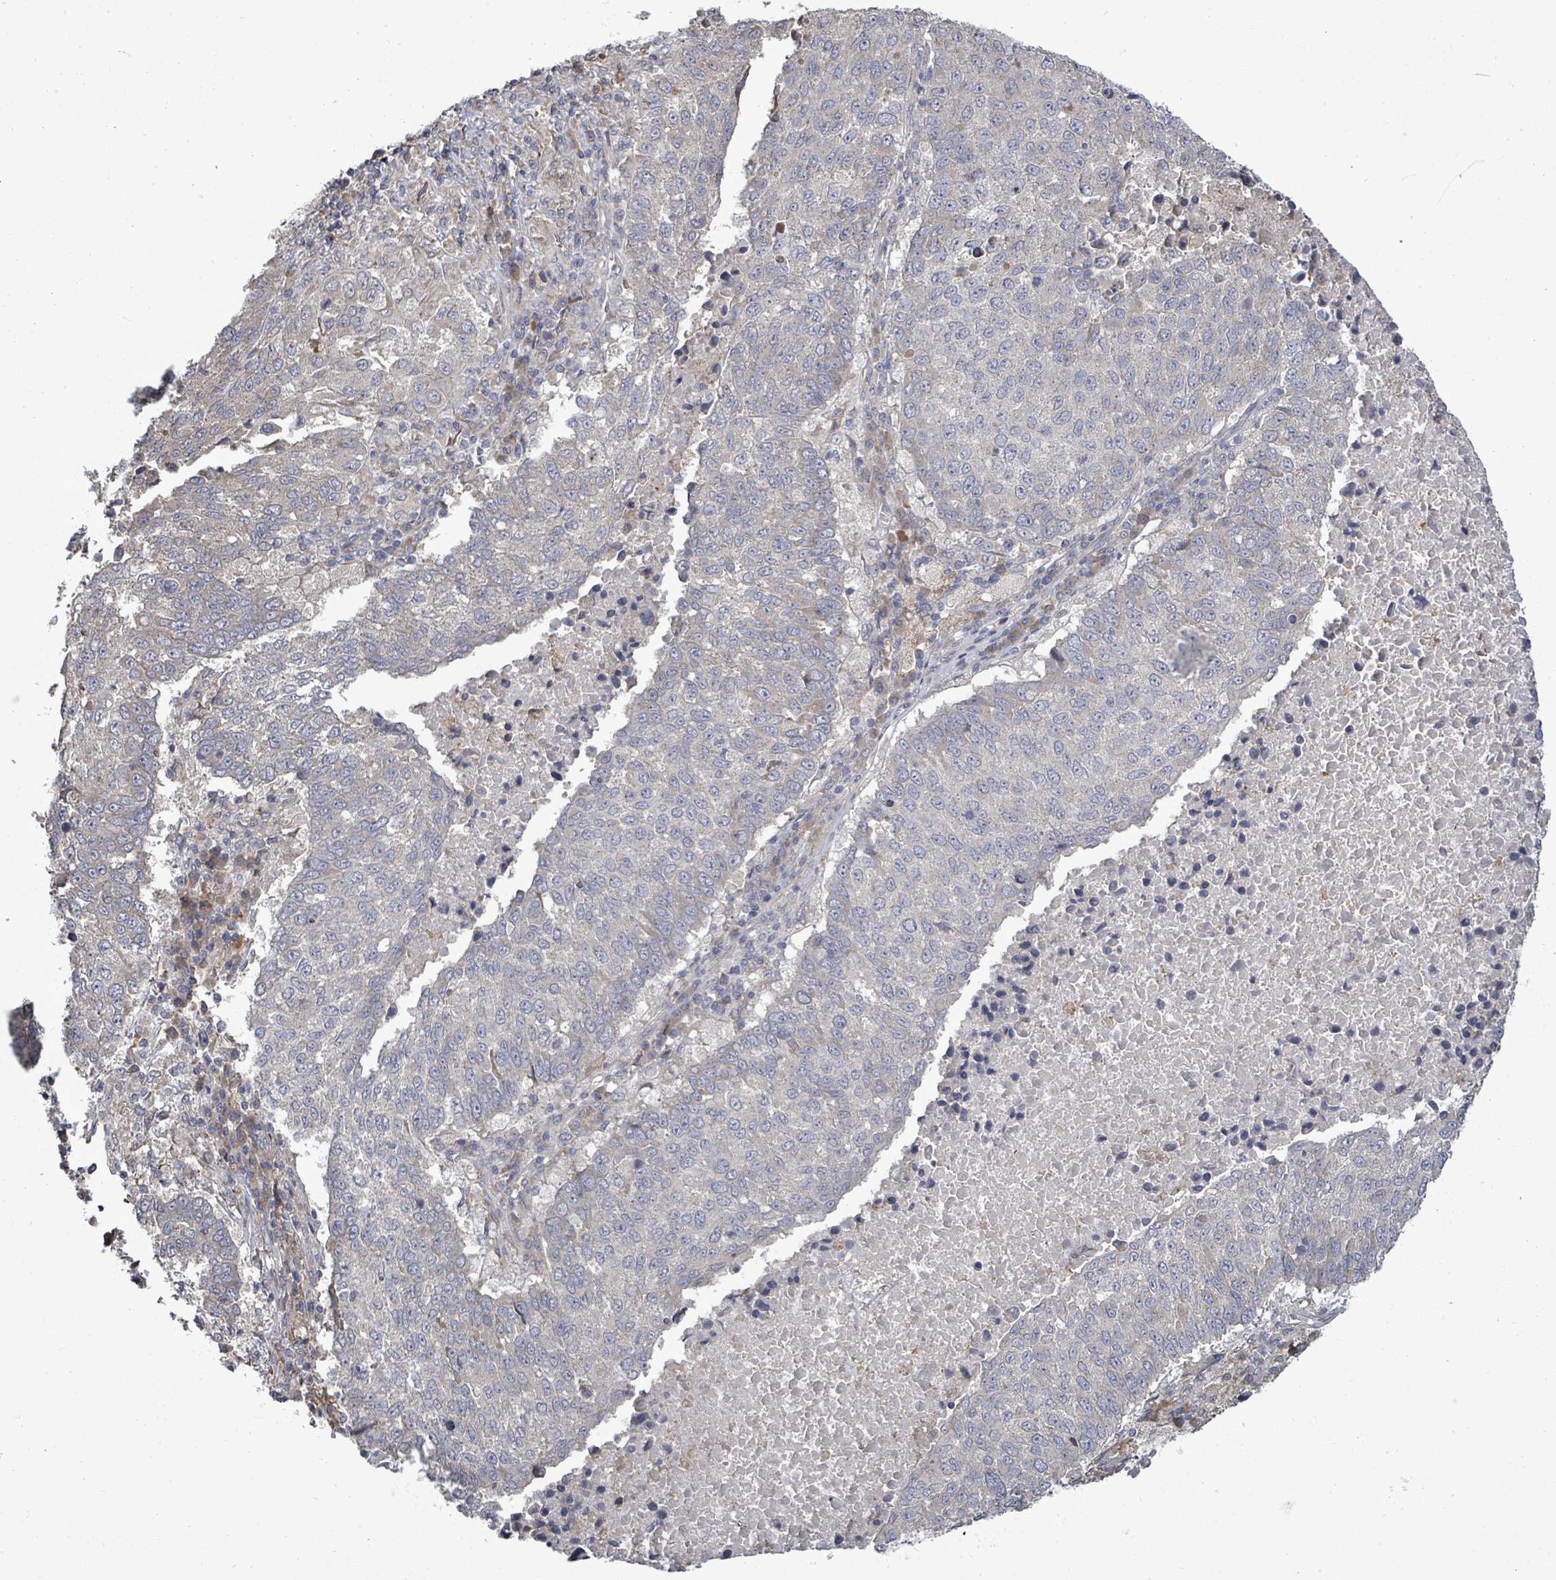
{"staining": {"intensity": "negative", "quantity": "none", "location": "none"}, "tissue": "lung cancer", "cell_type": "Tumor cells", "image_type": "cancer", "snomed": [{"axis": "morphology", "description": "Squamous cell carcinoma, NOS"}, {"axis": "topography", "description": "Lung"}], "caption": "Micrograph shows no significant protein expression in tumor cells of lung squamous cell carcinoma.", "gene": "POMGNT2", "patient": {"sex": "male", "age": 73}}